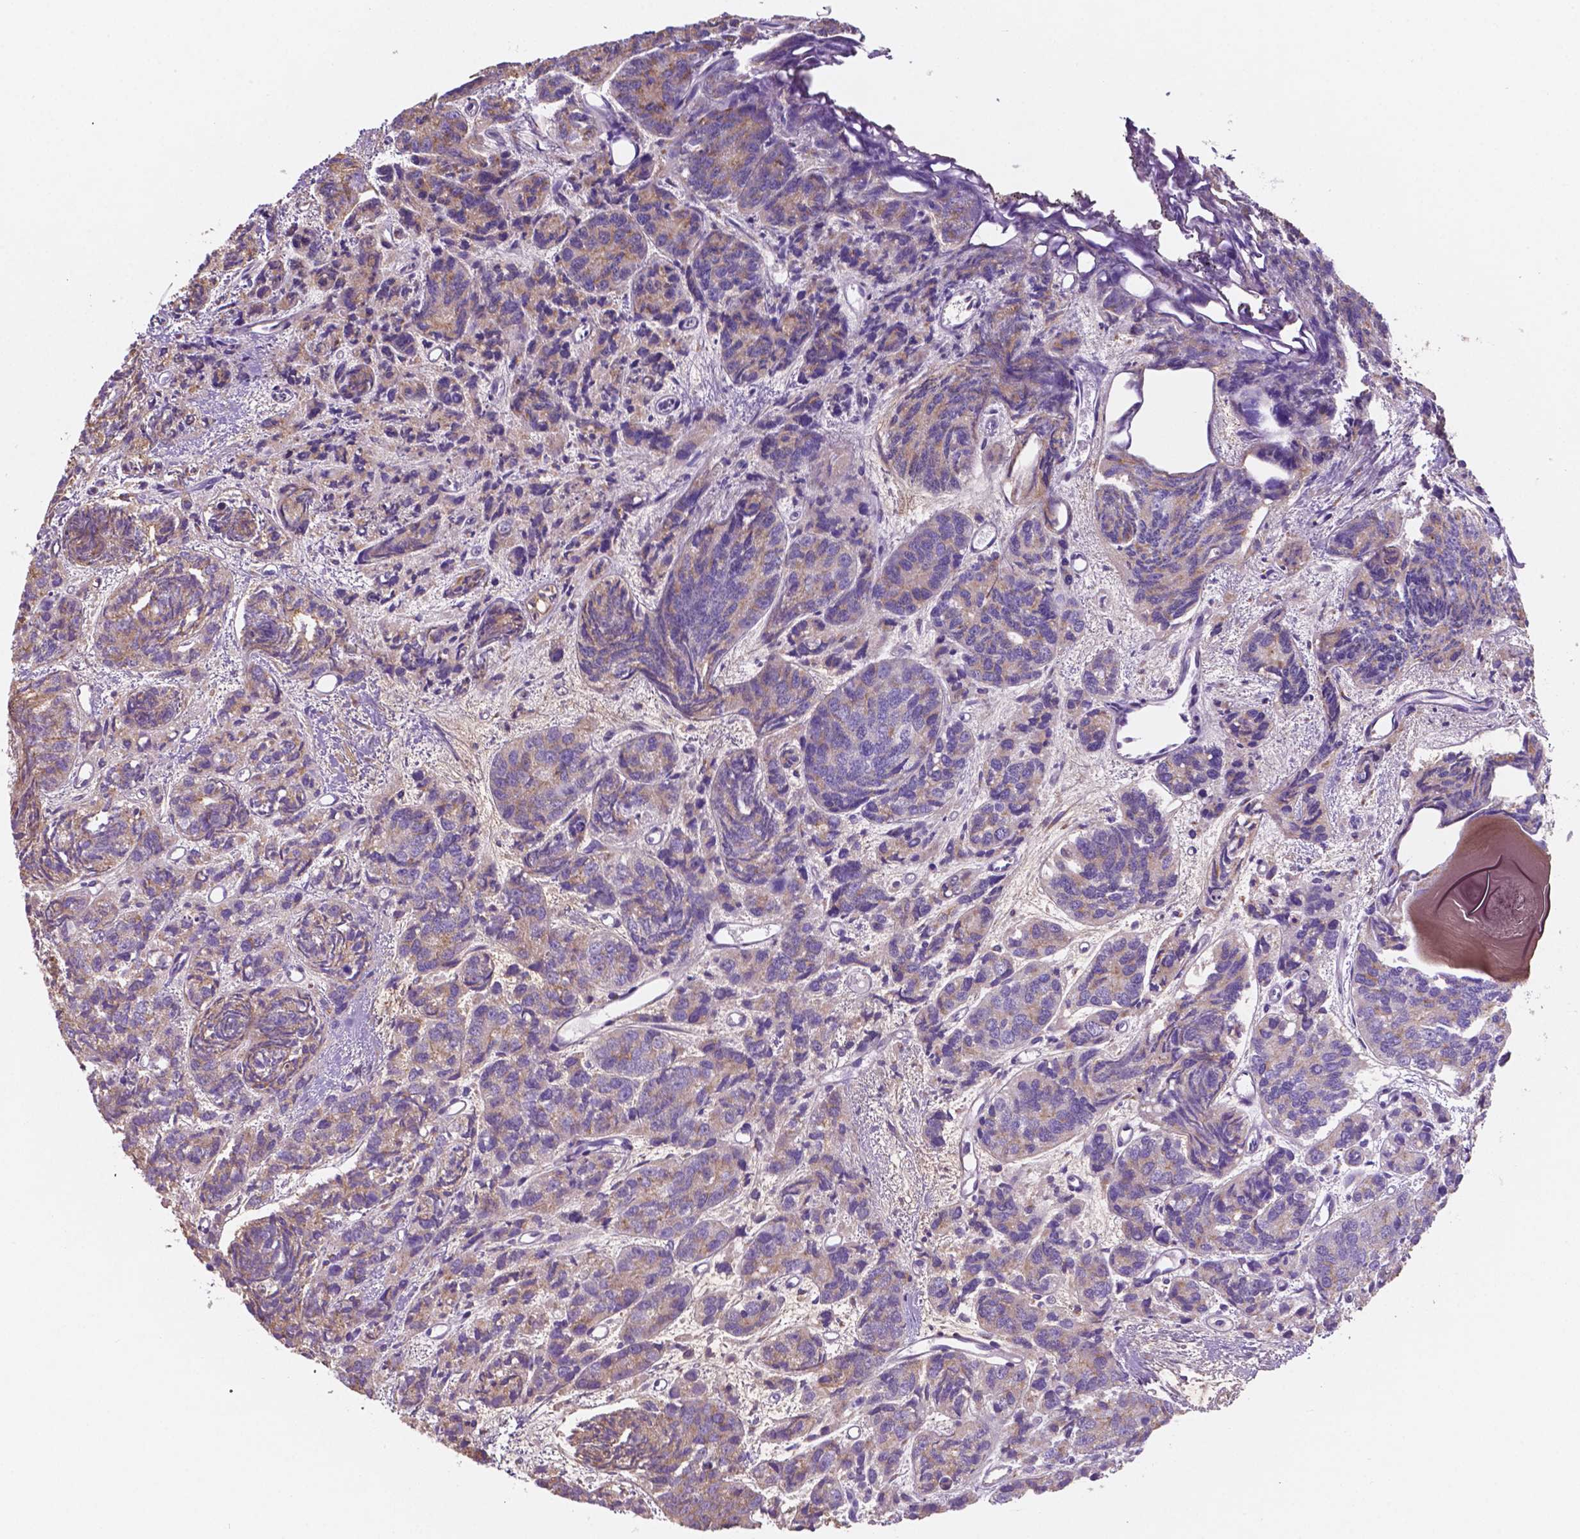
{"staining": {"intensity": "weak", "quantity": "<25%", "location": "cytoplasmic/membranous"}, "tissue": "prostate cancer", "cell_type": "Tumor cells", "image_type": "cancer", "snomed": [{"axis": "morphology", "description": "Adenocarcinoma, High grade"}, {"axis": "topography", "description": "Prostate"}], "caption": "A histopathology image of human prostate cancer (high-grade adenocarcinoma) is negative for staining in tumor cells.", "gene": "MKRN2OS", "patient": {"sex": "male", "age": 77}}